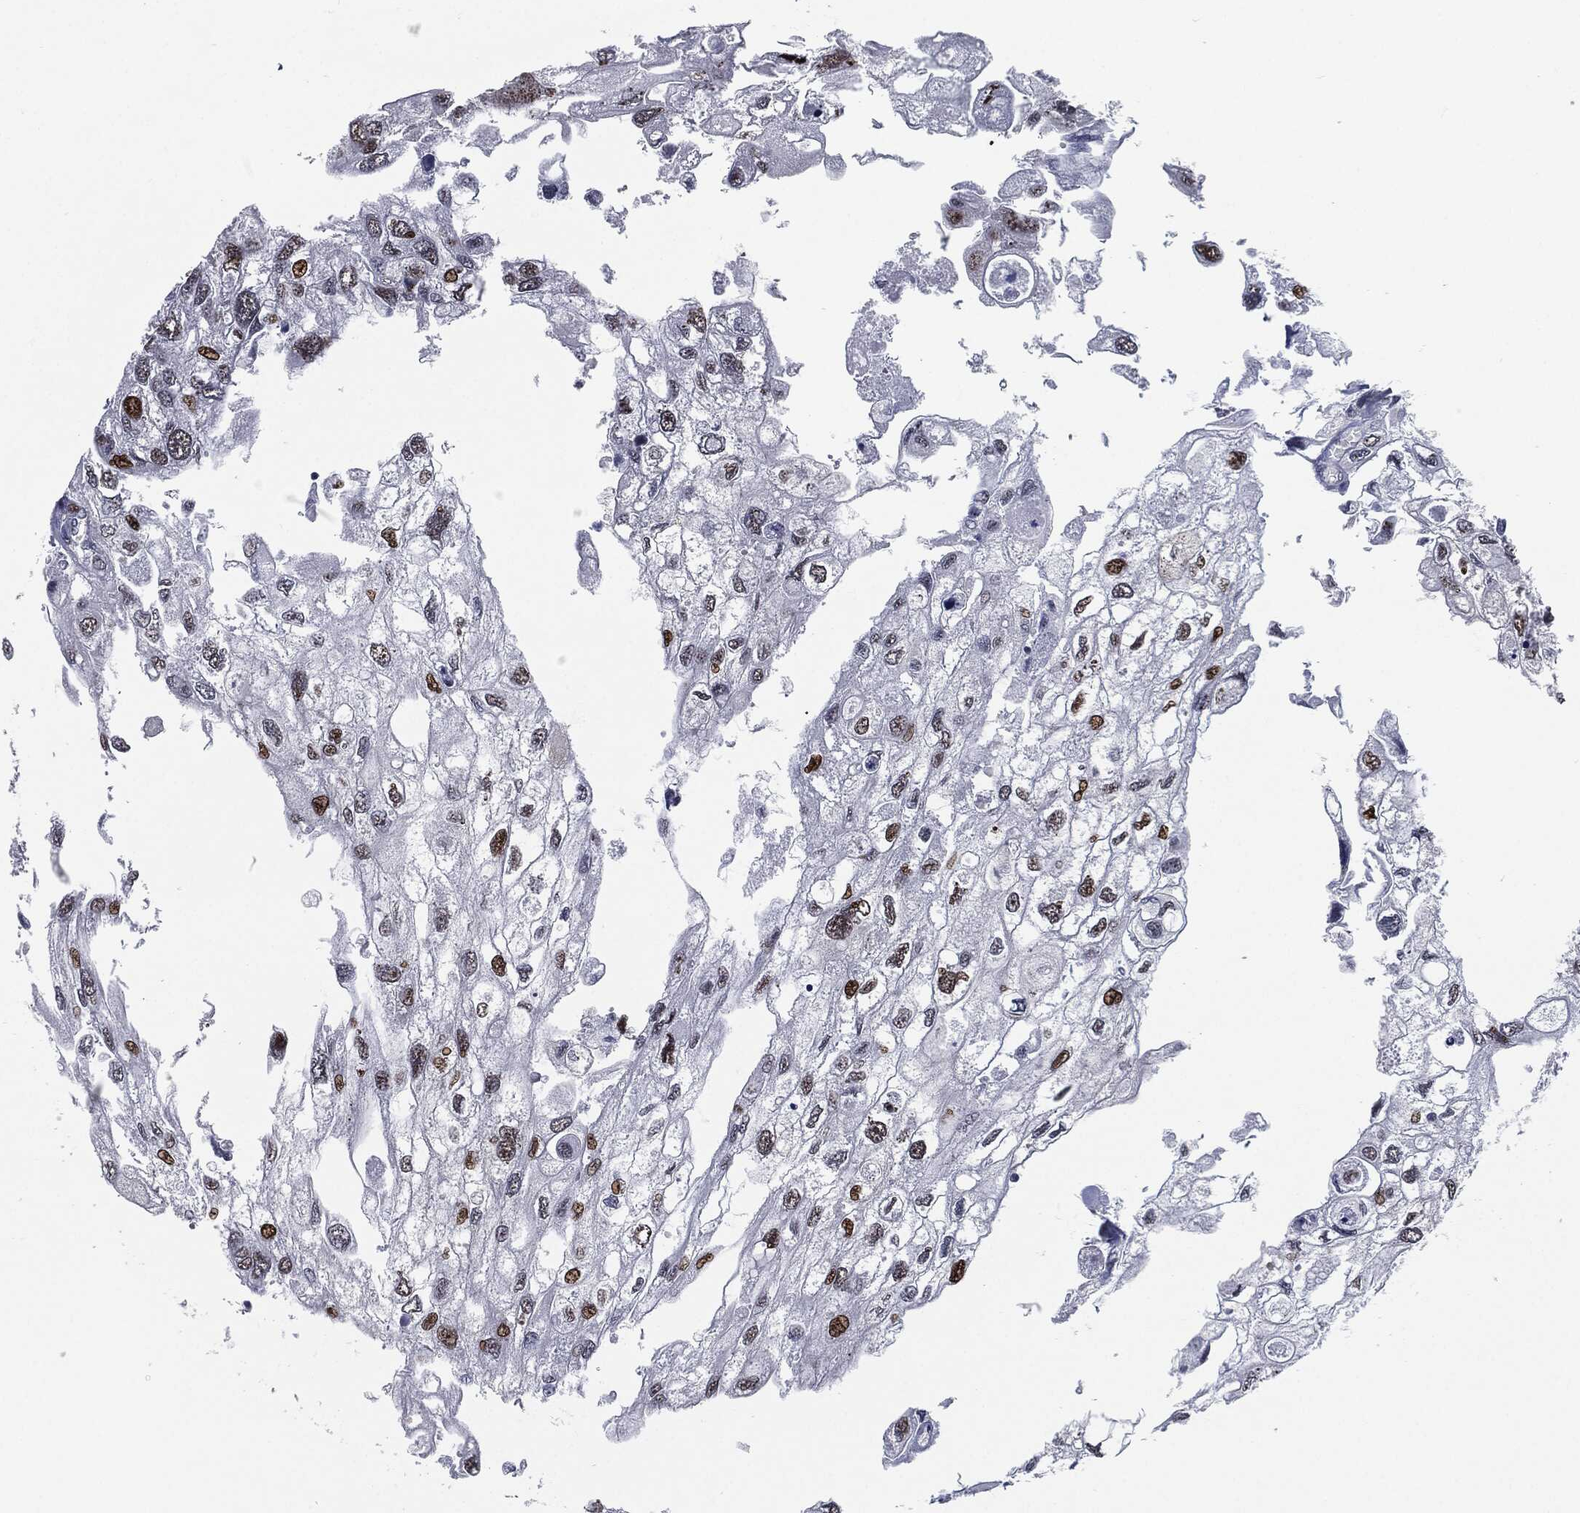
{"staining": {"intensity": "moderate", "quantity": "25%-75%", "location": "nuclear"}, "tissue": "urothelial cancer", "cell_type": "Tumor cells", "image_type": "cancer", "snomed": [{"axis": "morphology", "description": "Urothelial carcinoma, High grade"}, {"axis": "topography", "description": "Urinary bladder"}], "caption": "Immunohistochemical staining of urothelial cancer demonstrates medium levels of moderate nuclear expression in about 25%-75% of tumor cells.", "gene": "AKT2", "patient": {"sex": "male", "age": 59}}